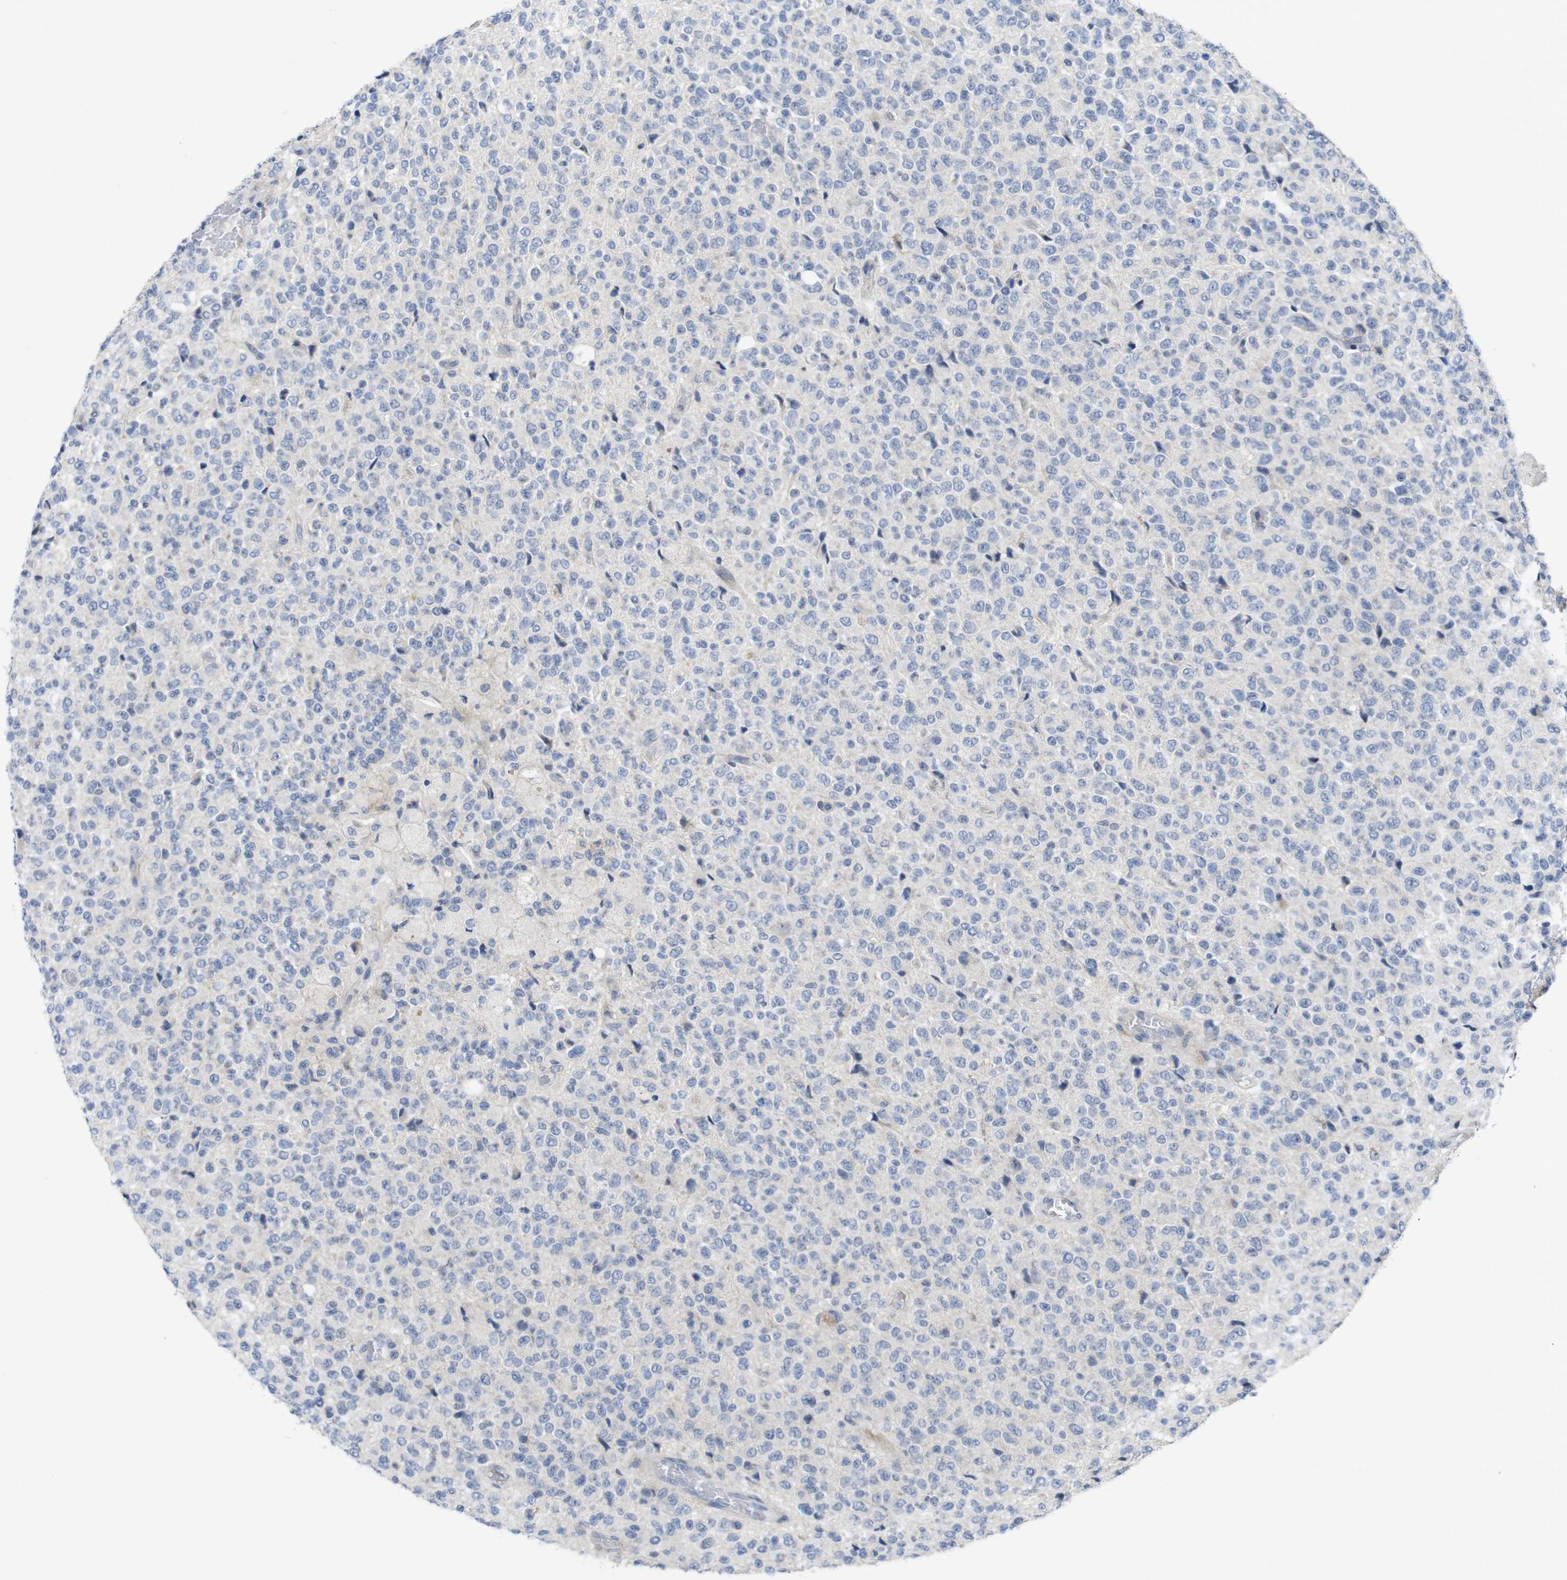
{"staining": {"intensity": "negative", "quantity": "none", "location": "none"}, "tissue": "glioma", "cell_type": "Tumor cells", "image_type": "cancer", "snomed": [{"axis": "morphology", "description": "Glioma, malignant, High grade"}, {"axis": "topography", "description": "pancreas cauda"}], "caption": "Glioma stained for a protein using immunohistochemistry demonstrates no expression tumor cells.", "gene": "SLAMF7", "patient": {"sex": "male", "age": 60}}